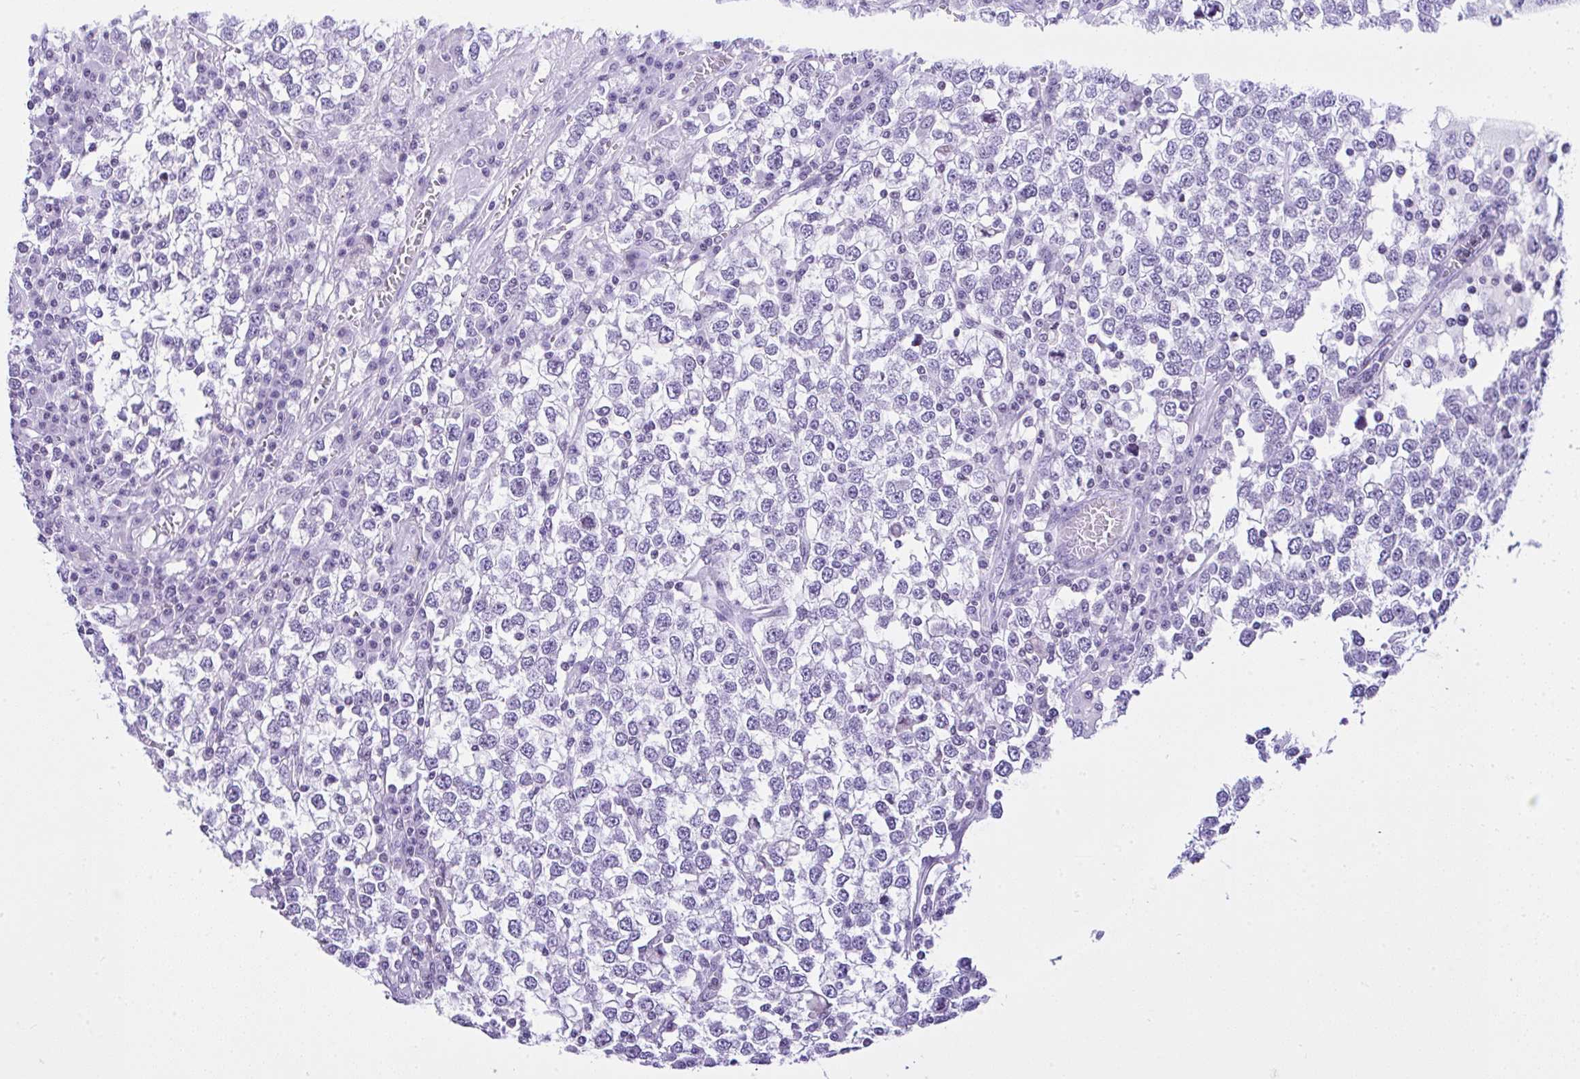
{"staining": {"intensity": "negative", "quantity": "none", "location": "none"}, "tissue": "testis cancer", "cell_type": "Tumor cells", "image_type": "cancer", "snomed": [{"axis": "morphology", "description": "Seminoma, NOS"}, {"axis": "topography", "description": "Testis"}], "caption": "Immunohistochemistry histopathology image of neoplastic tissue: seminoma (testis) stained with DAB (3,3'-diaminobenzidine) shows no significant protein positivity in tumor cells.", "gene": "KRT27", "patient": {"sex": "male", "age": 65}}